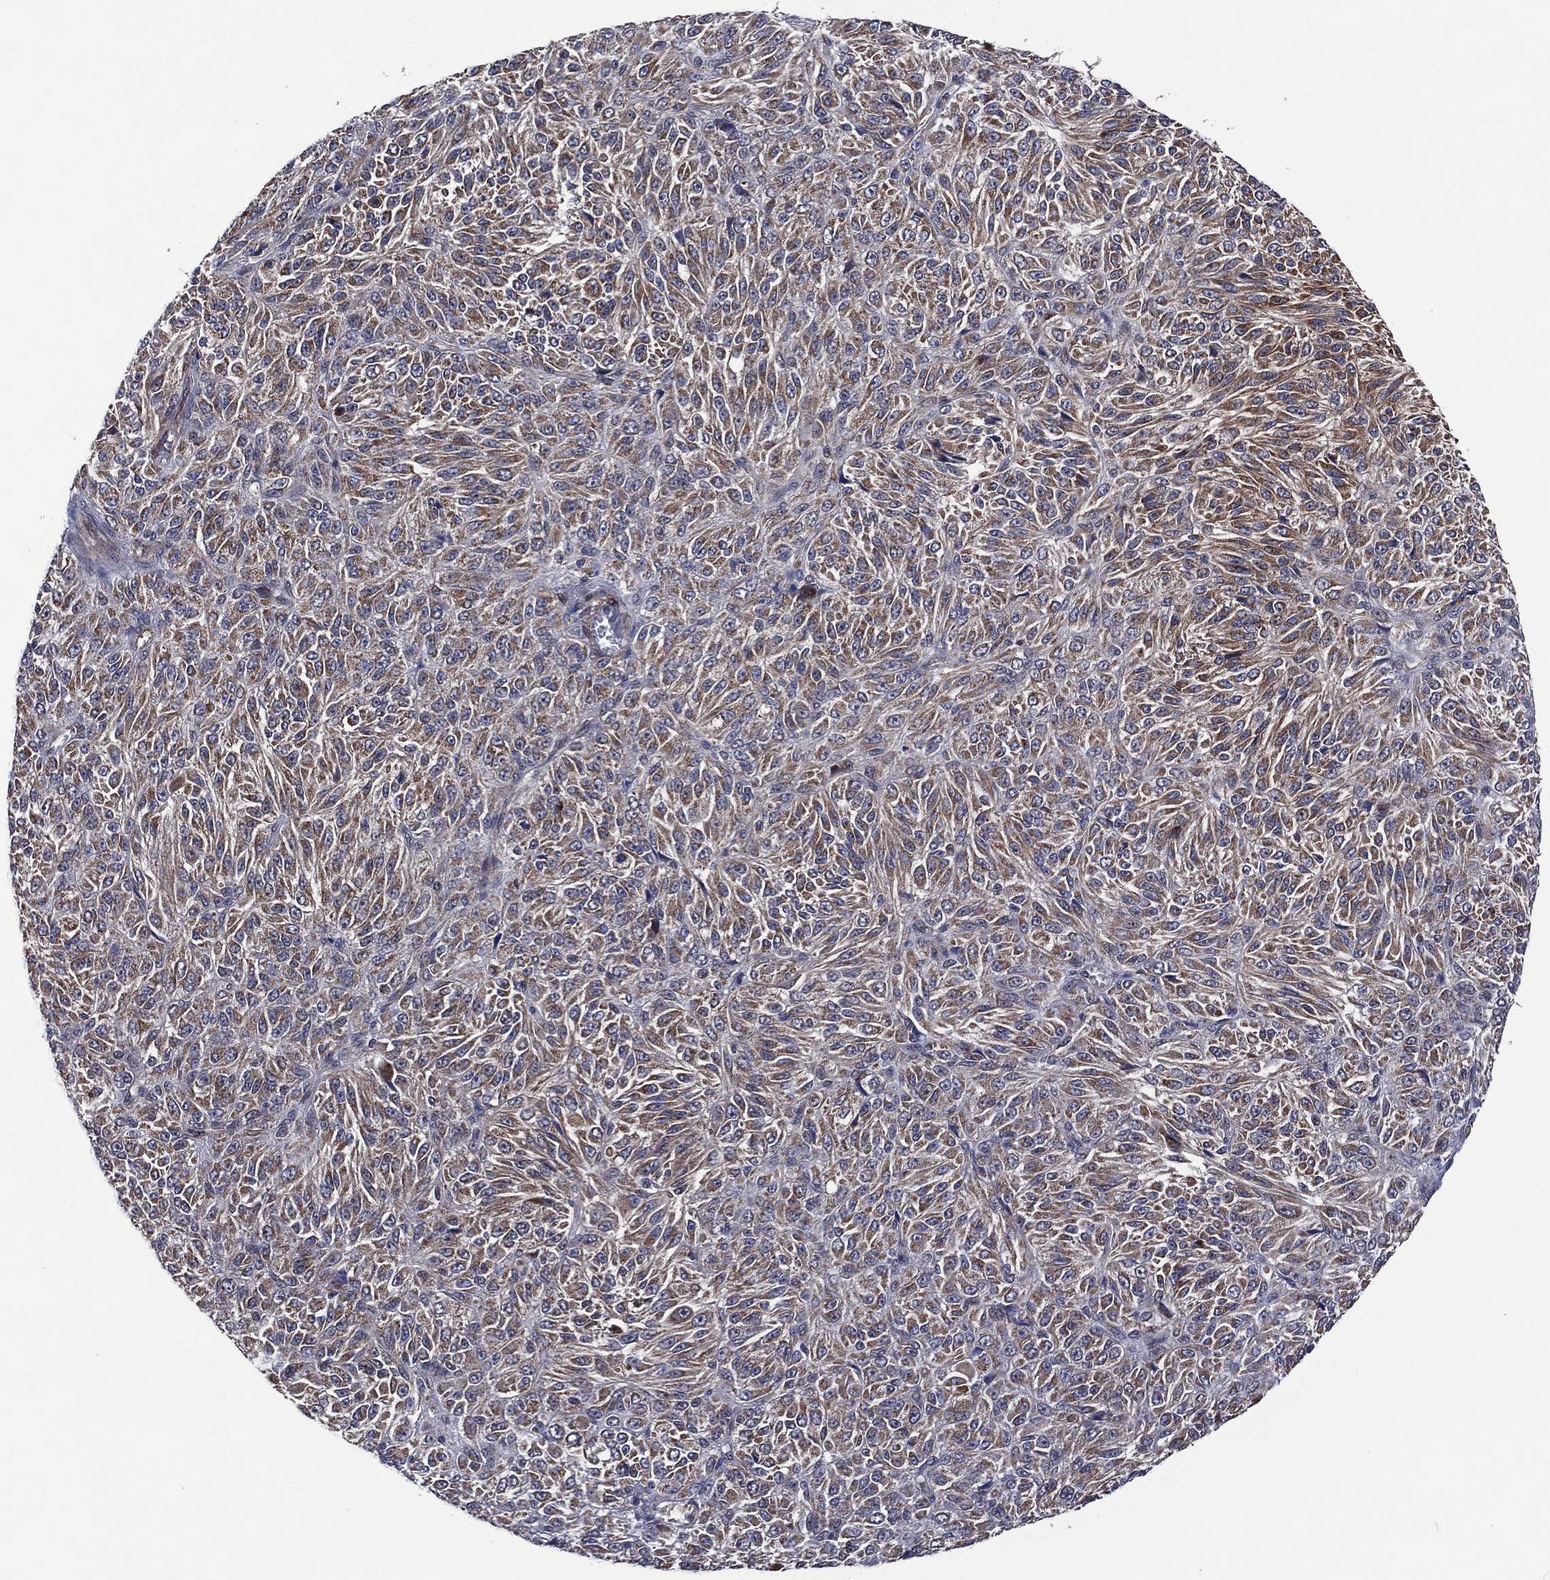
{"staining": {"intensity": "moderate", "quantity": "25%-75%", "location": "cytoplasmic/membranous"}, "tissue": "melanoma", "cell_type": "Tumor cells", "image_type": "cancer", "snomed": [{"axis": "morphology", "description": "Malignant melanoma, Metastatic site"}, {"axis": "topography", "description": "Brain"}], "caption": "Moderate cytoplasmic/membranous protein positivity is appreciated in approximately 25%-75% of tumor cells in melanoma.", "gene": "HTD2", "patient": {"sex": "female", "age": 56}}